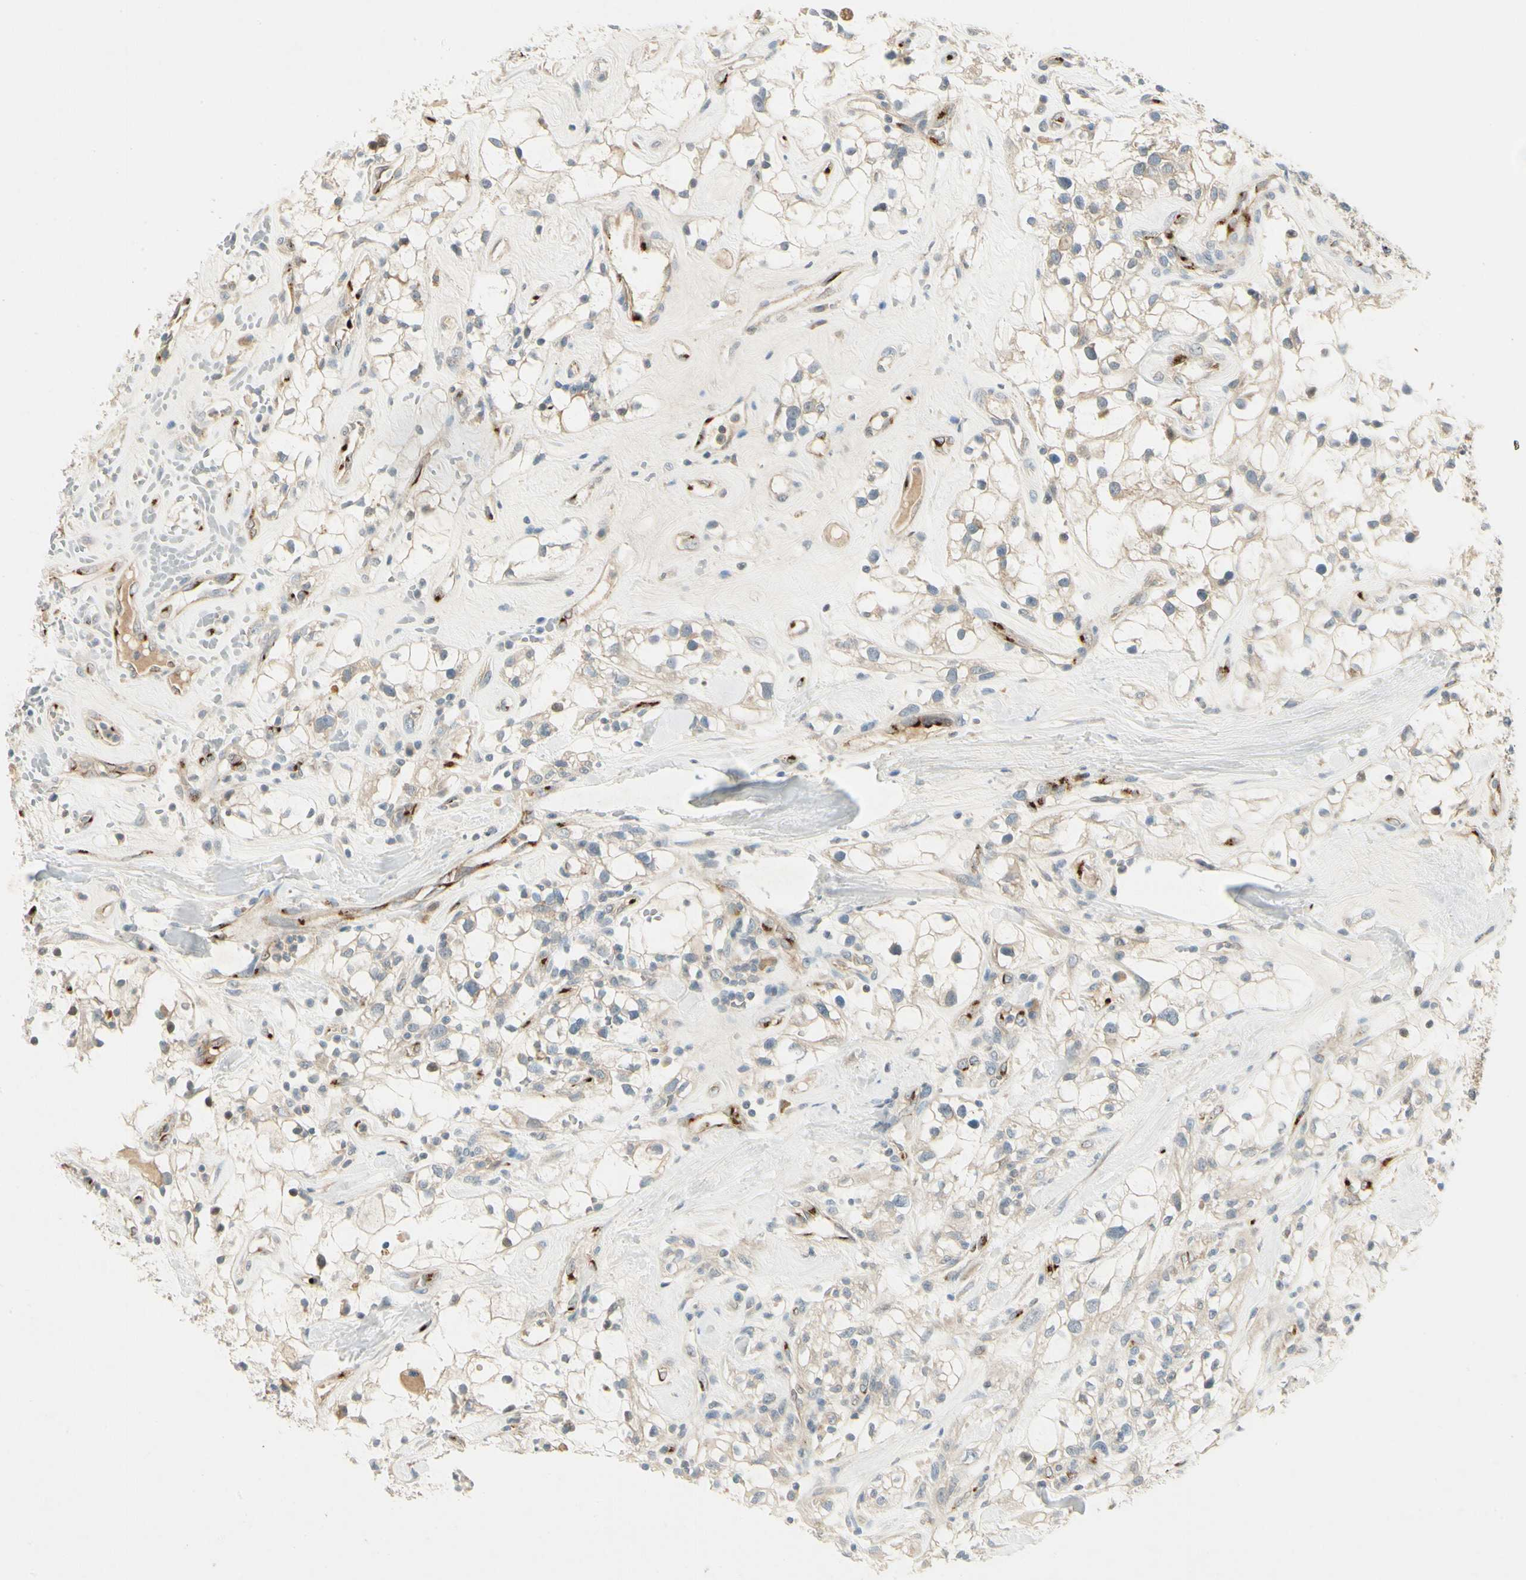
{"staining": {"intensity": "weak", "quantity": "25%-75%", "location": "cytoplasmic/membranous"}, "tissue": "renal cancer", "cell_type": "Tumor cells", "image_type": "cancer", "snomed": [{"axis": "morphology", "description": "Adenocarcinoma, NOS"}, {"axis": "topography", "description": "Kidney"}], "caption": "This is a micrograph of IHC staining of adenocarcinoma (renal), which shows weak expression in the cytoplasmic/membranous of tumor cells.", "gene": "MANSC1", "patient": {"sex": "female", "age": 60}}